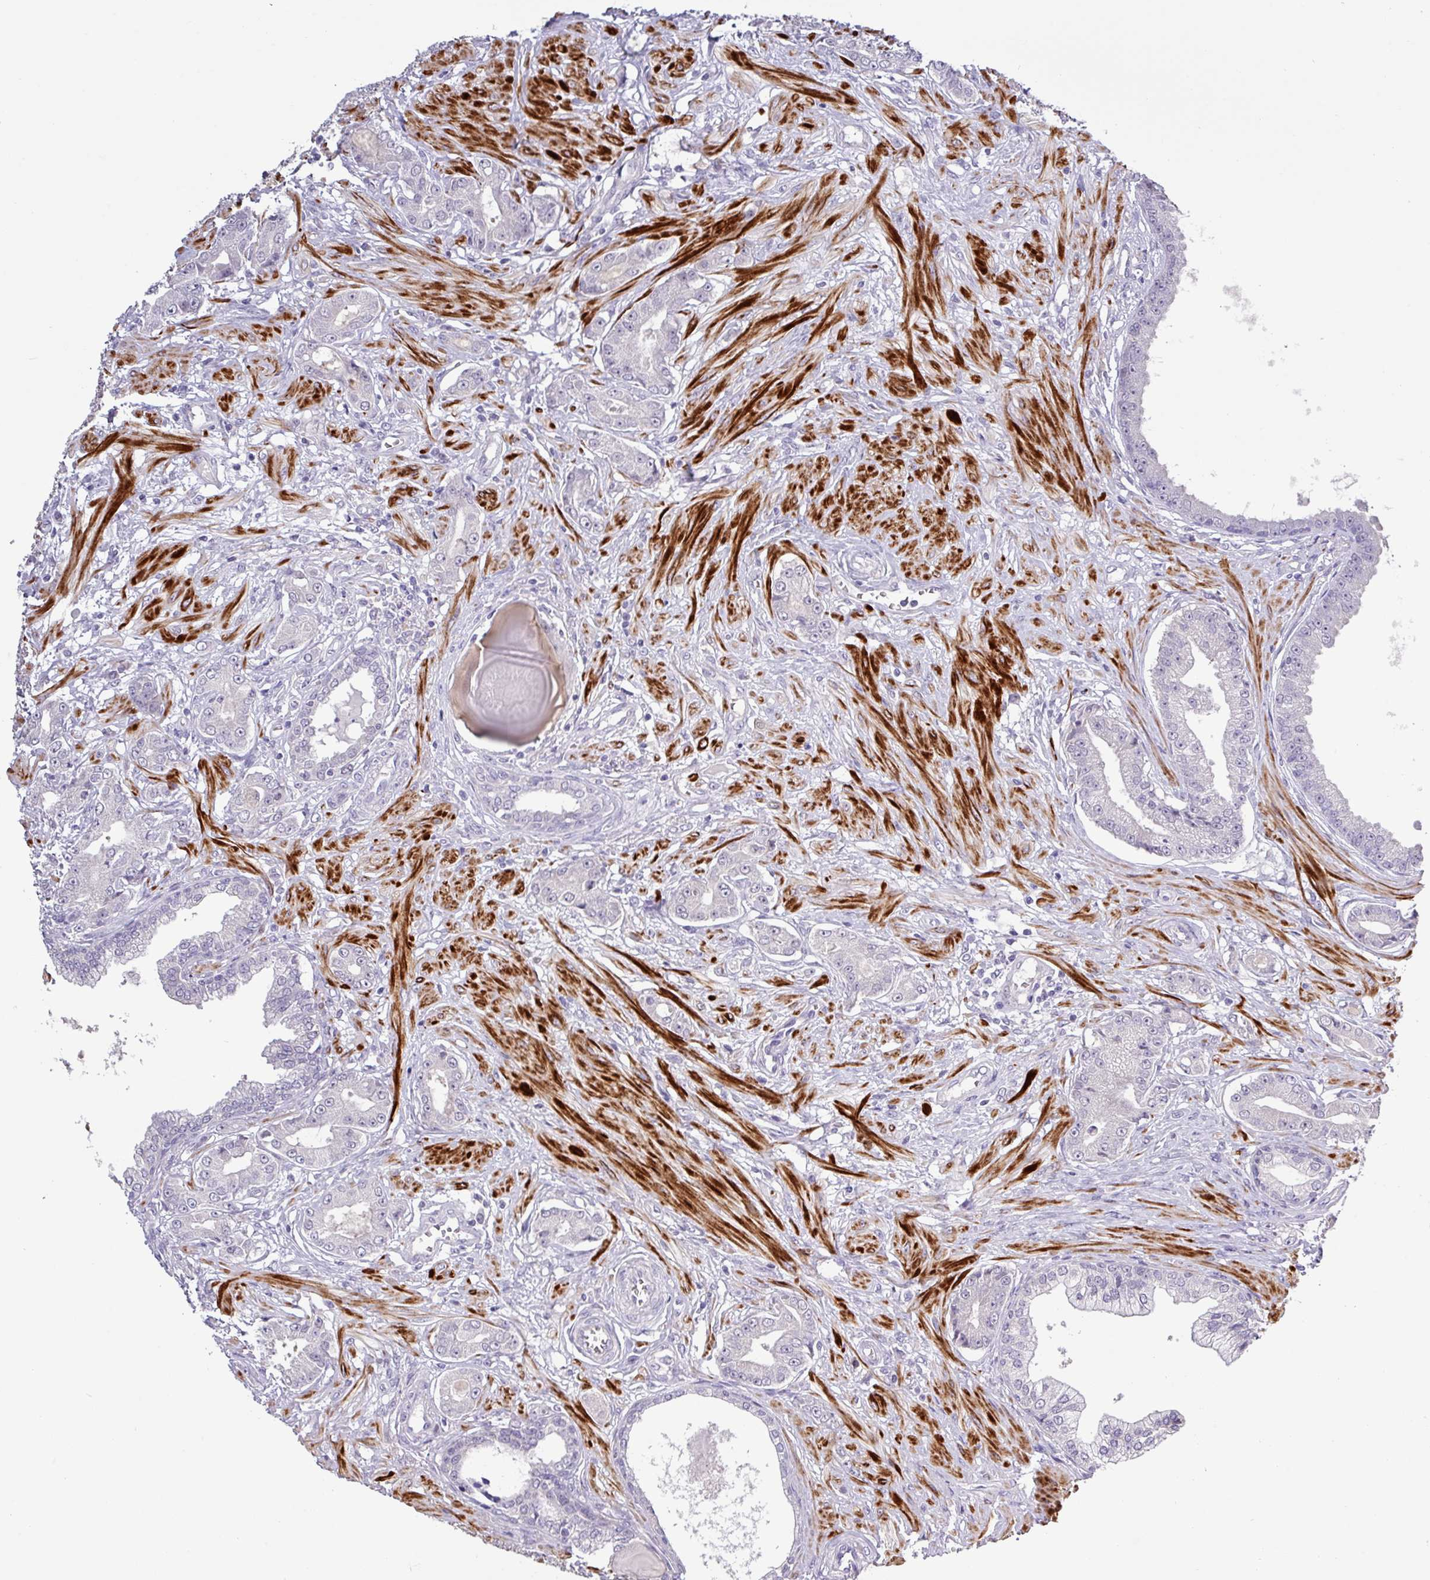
{"staining": {"intensity": "negative", "quantity": "none", "location": "none"}, "tissue": "prostate cancer", "cell_type": "Tumor cells", "image_type": "cancer", "snomed": [{"axis": "morphology", "description": "Adenocarcinoma, Low grade"}, {"axis": "topography", "description": "Prostate"}], "caption": "A high-resolution micrograph shows immunohistochemistry (IHC) staining of prostate cancer, which demonstrates no significant positivity in tumor cells.", "gene": "RIPPLY1", "patient": {"sex": "male", "age": 64}}